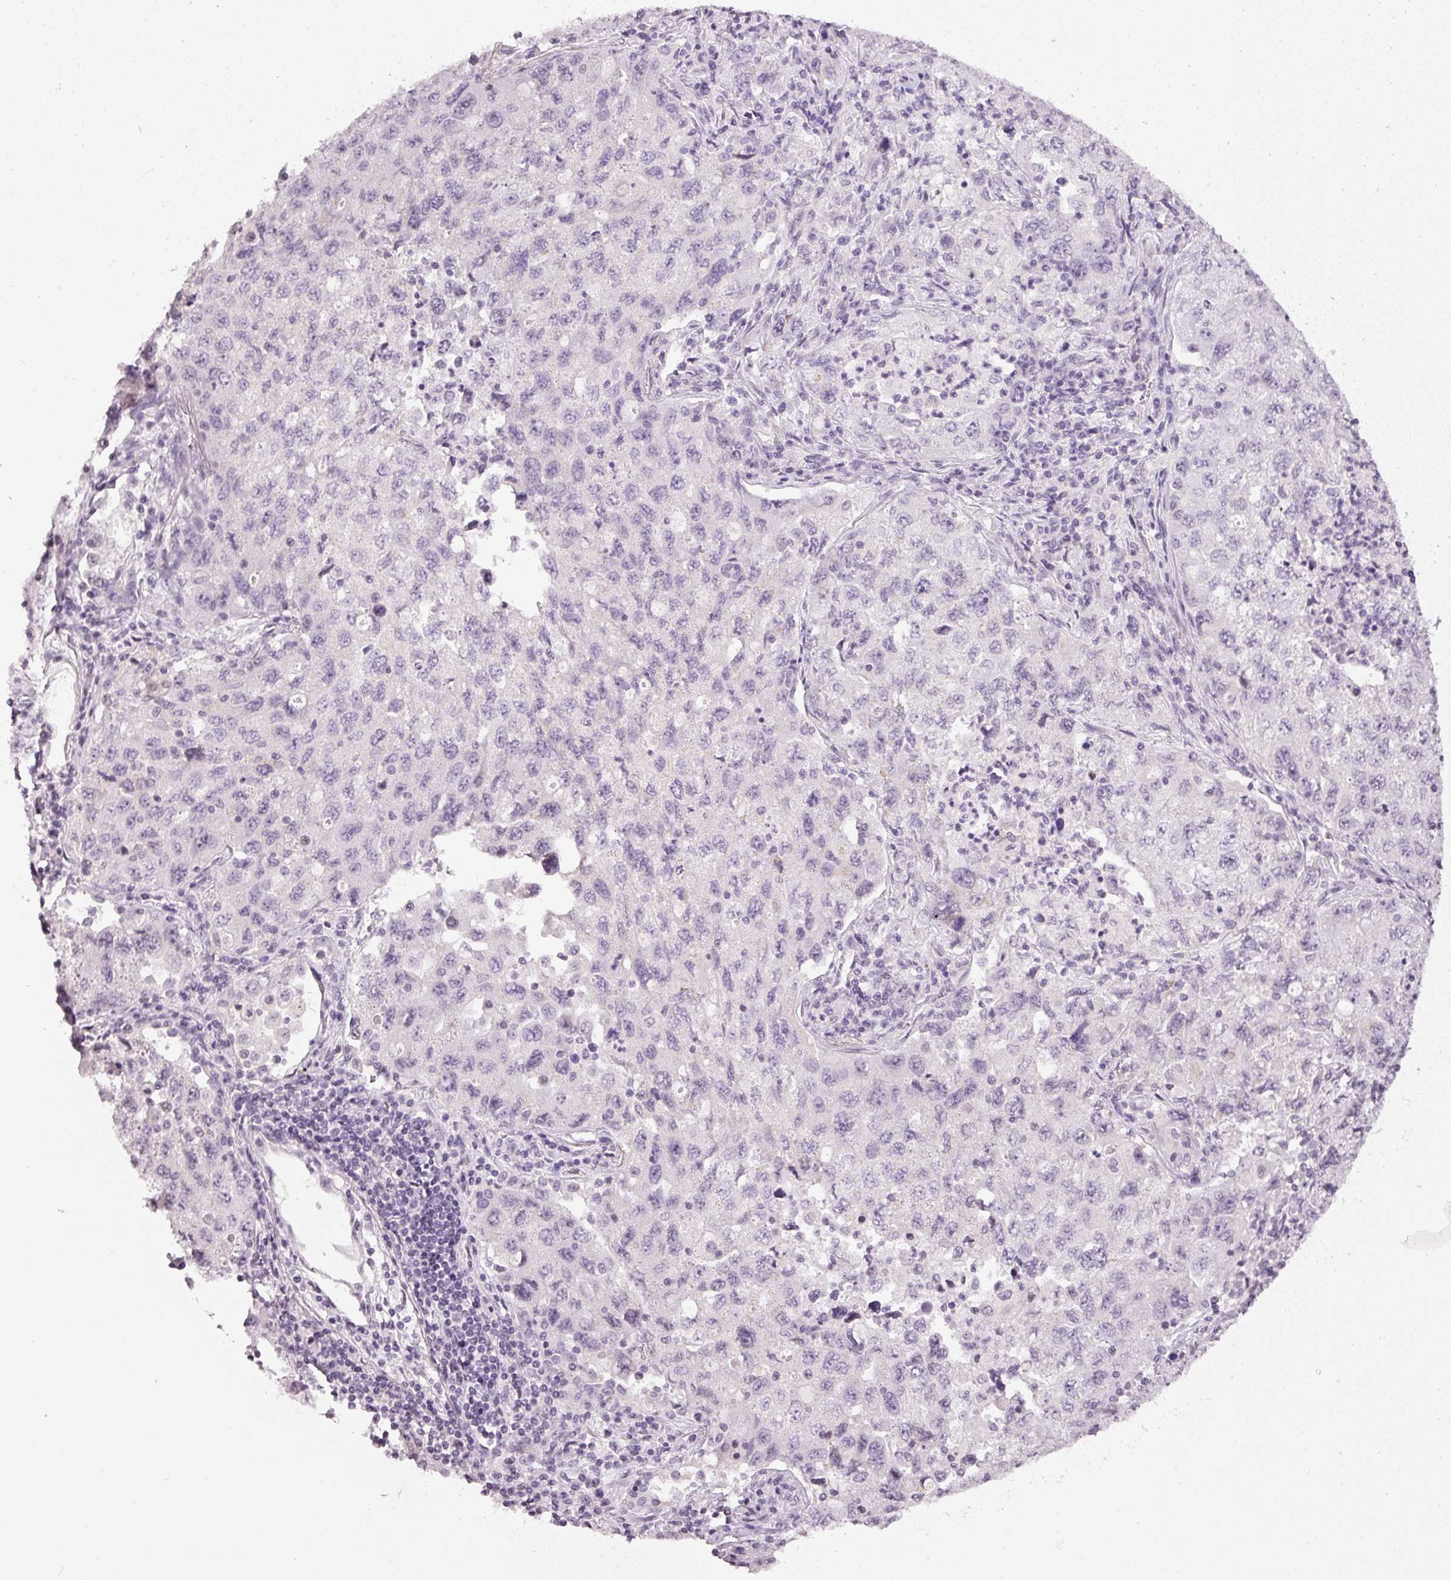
{"staining": {"intensity": "negative", "quantity": "none", "location": "none"}, "tissue": "lung cancer", "cell_type": "Tumor cells", "image_type": "cancer", "snomed": [{"axis": "morphology", "description": "Adenocarcinoma, NOS"}, {"axis": "topography", "description": "Lung"}], "caption": "A micrograph of lung cancer (adenocarcinoma) stained for a protein displays no brown staining in tumor cells.", "gene": "NRDE2", "patient": {"sex": "female", "age": 57}}